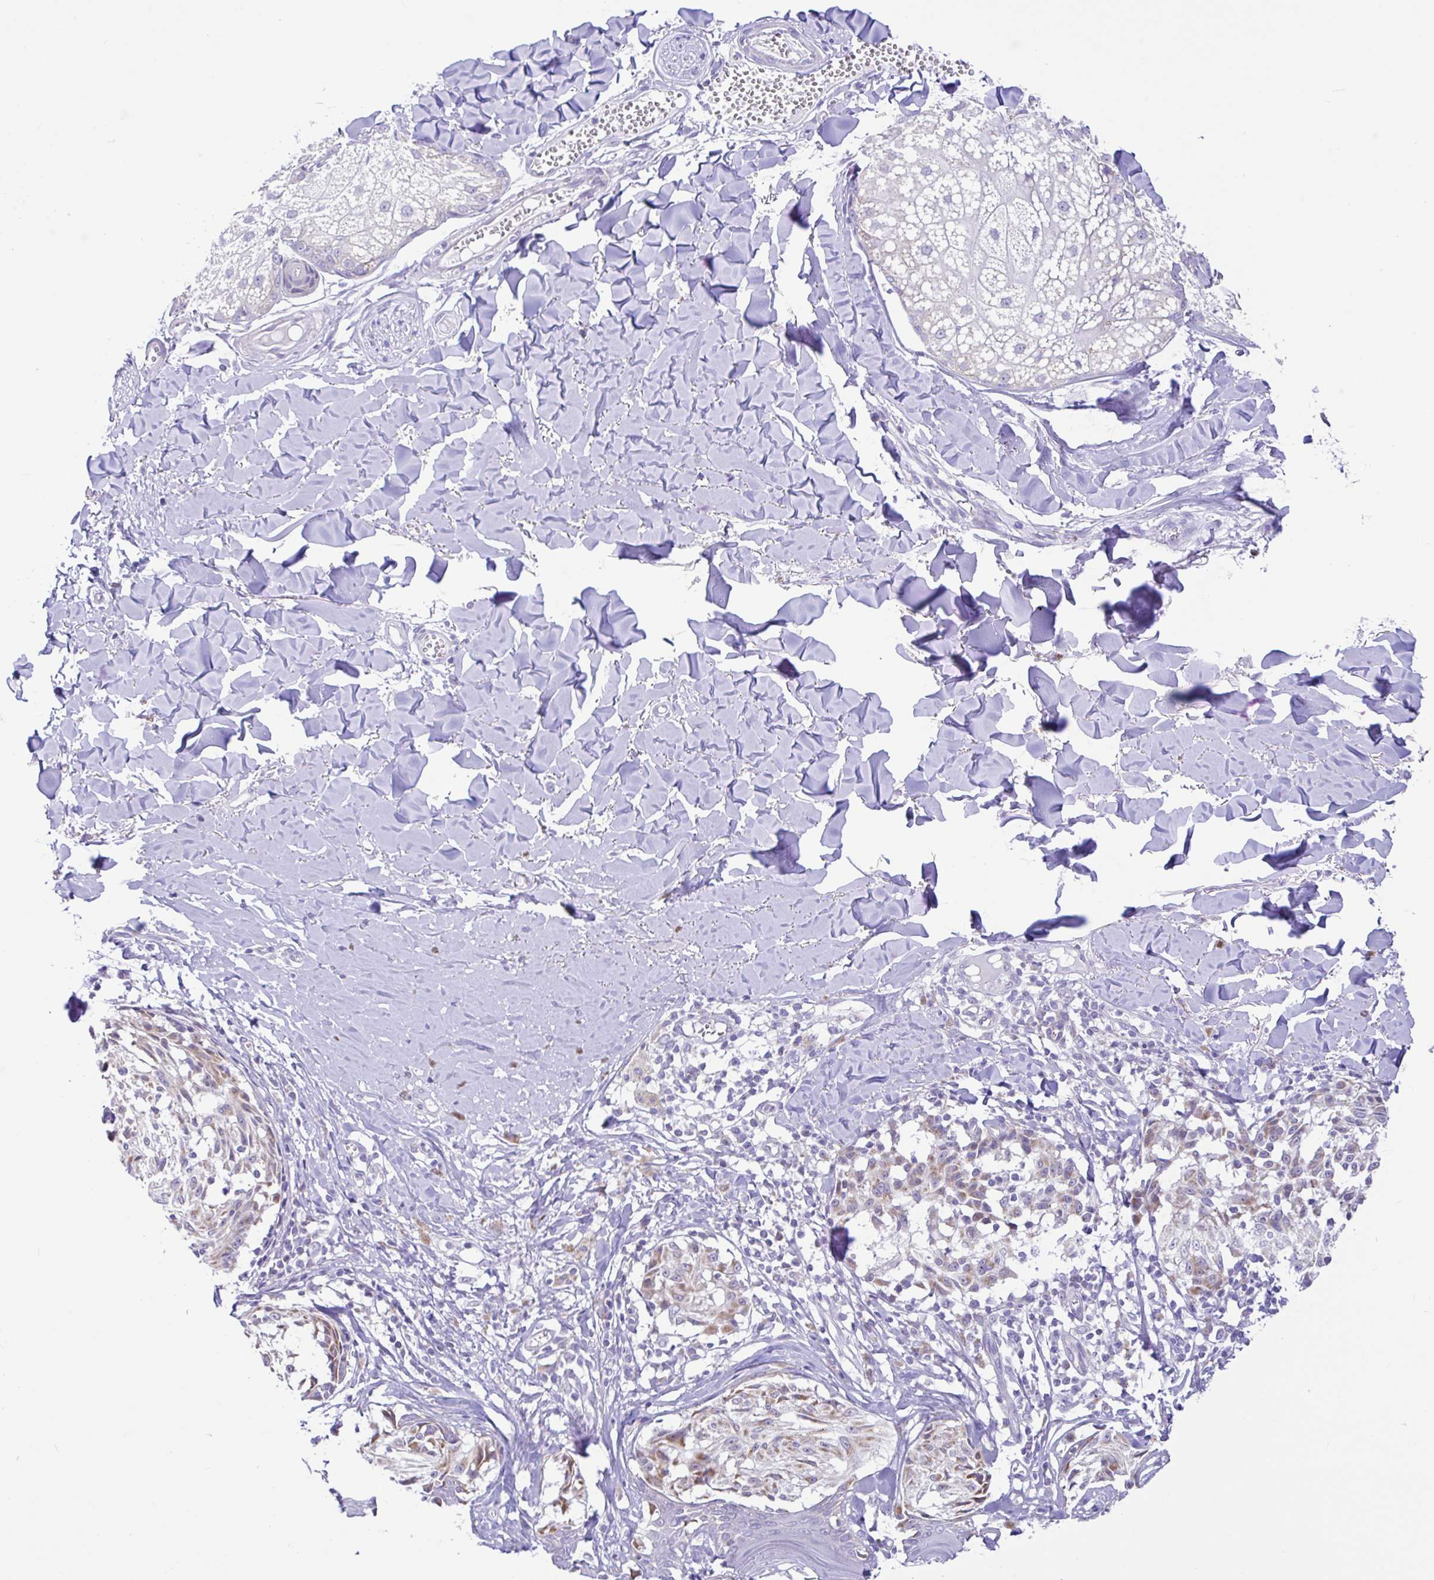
{"staining": {"intensity": "negative", "quantity": "none", "location": "none"}, "tissue": "melanoma", "cell_type": "Tumor cells", "image_type": "cancer", "snomed": [{"axis": "morphology", "description": "Malignant melanoma, NOS"}, {"axis": "topography", "description": "Skin"}], "caption": "Human melanoma stained for a protein using IHC shows no expression in tumor cells.", "gene": "NDUFS2", "patient": {"sex": "female", "age": 43}}